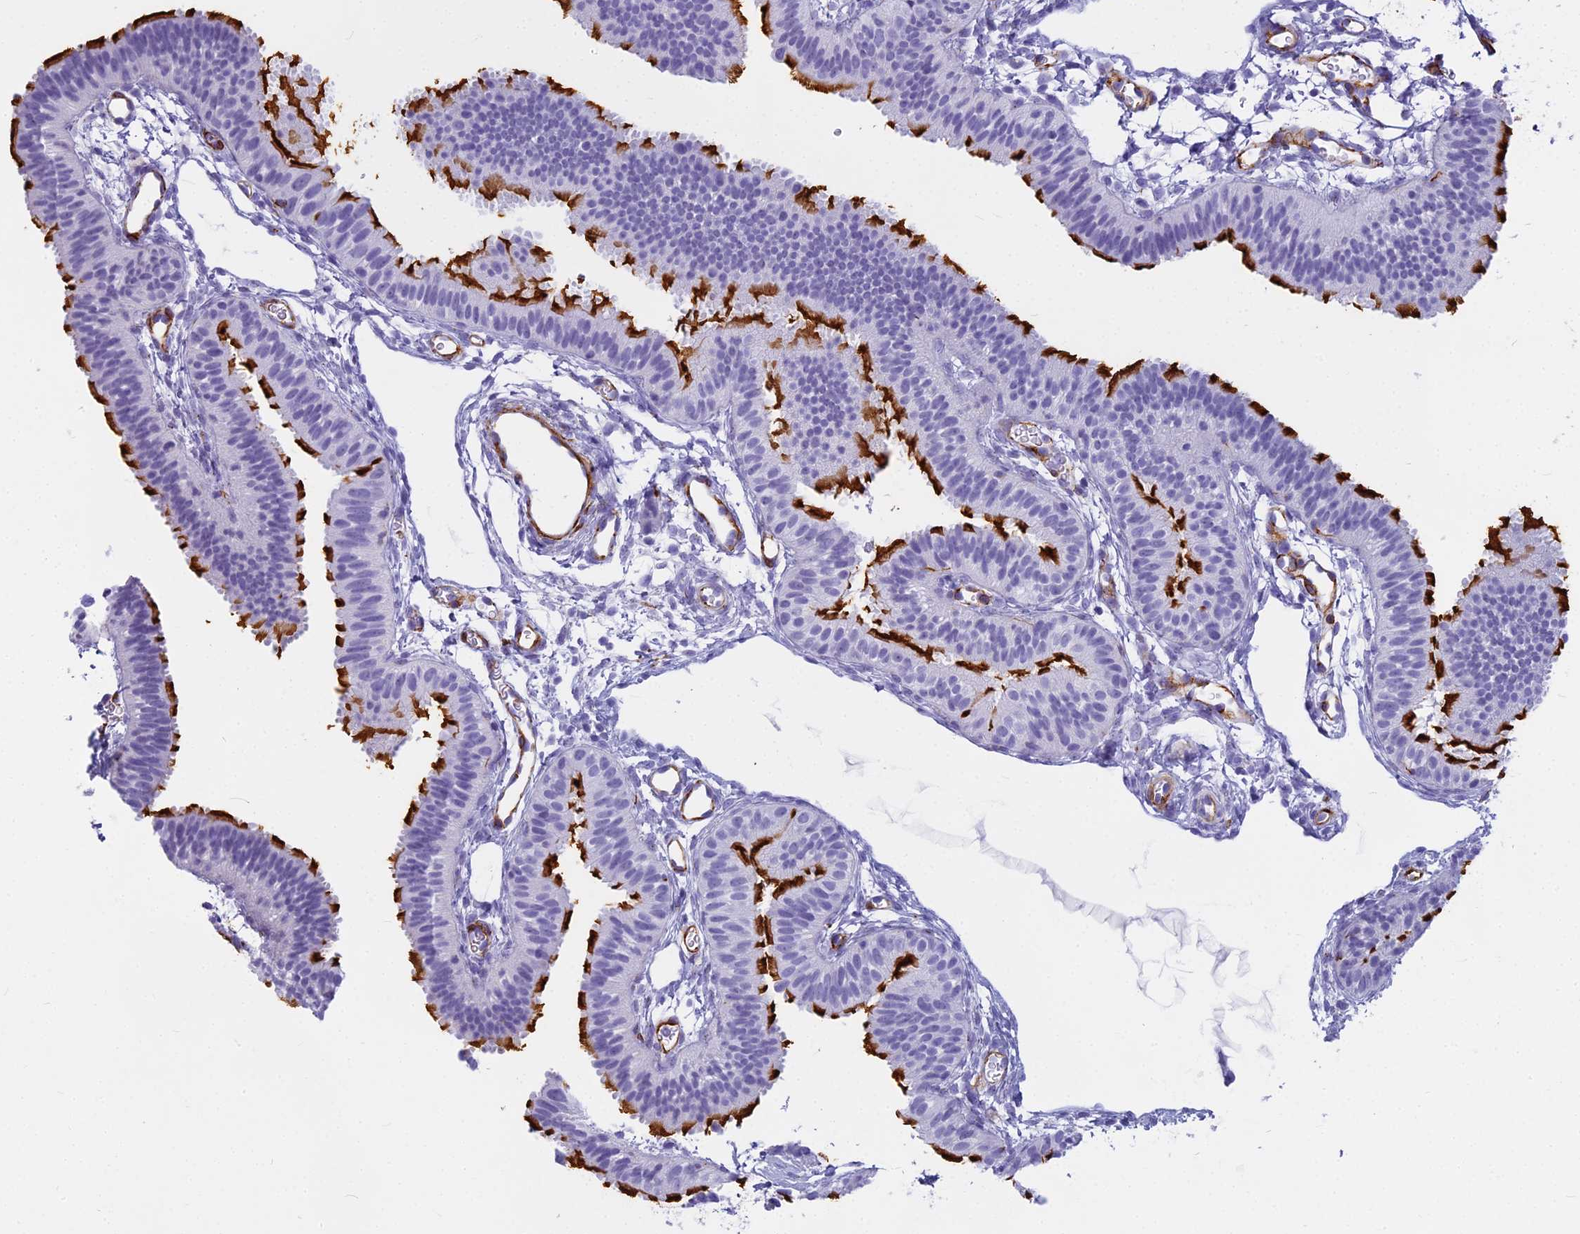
{"staining": {"intensity": "strong", "quantity": "25%-75%", "location": "cytoplasmic/membranous"}, "tissue": "fallopian tube", "cell_type": "Glandular cells", "image_type": "normal", "snomed": [{"axis": "morphology", "description": "Normal tissue, NOS"}, {"axis": "topography", "description": "Fallopian tube"}], "caption": "Normal fallopian tube shows strong cytoplasmic/membranous staining in about 25%-75% of glandular cells.", "gene": "ENSG00000265118", "patient": {"sex": "female", "age": 35}}